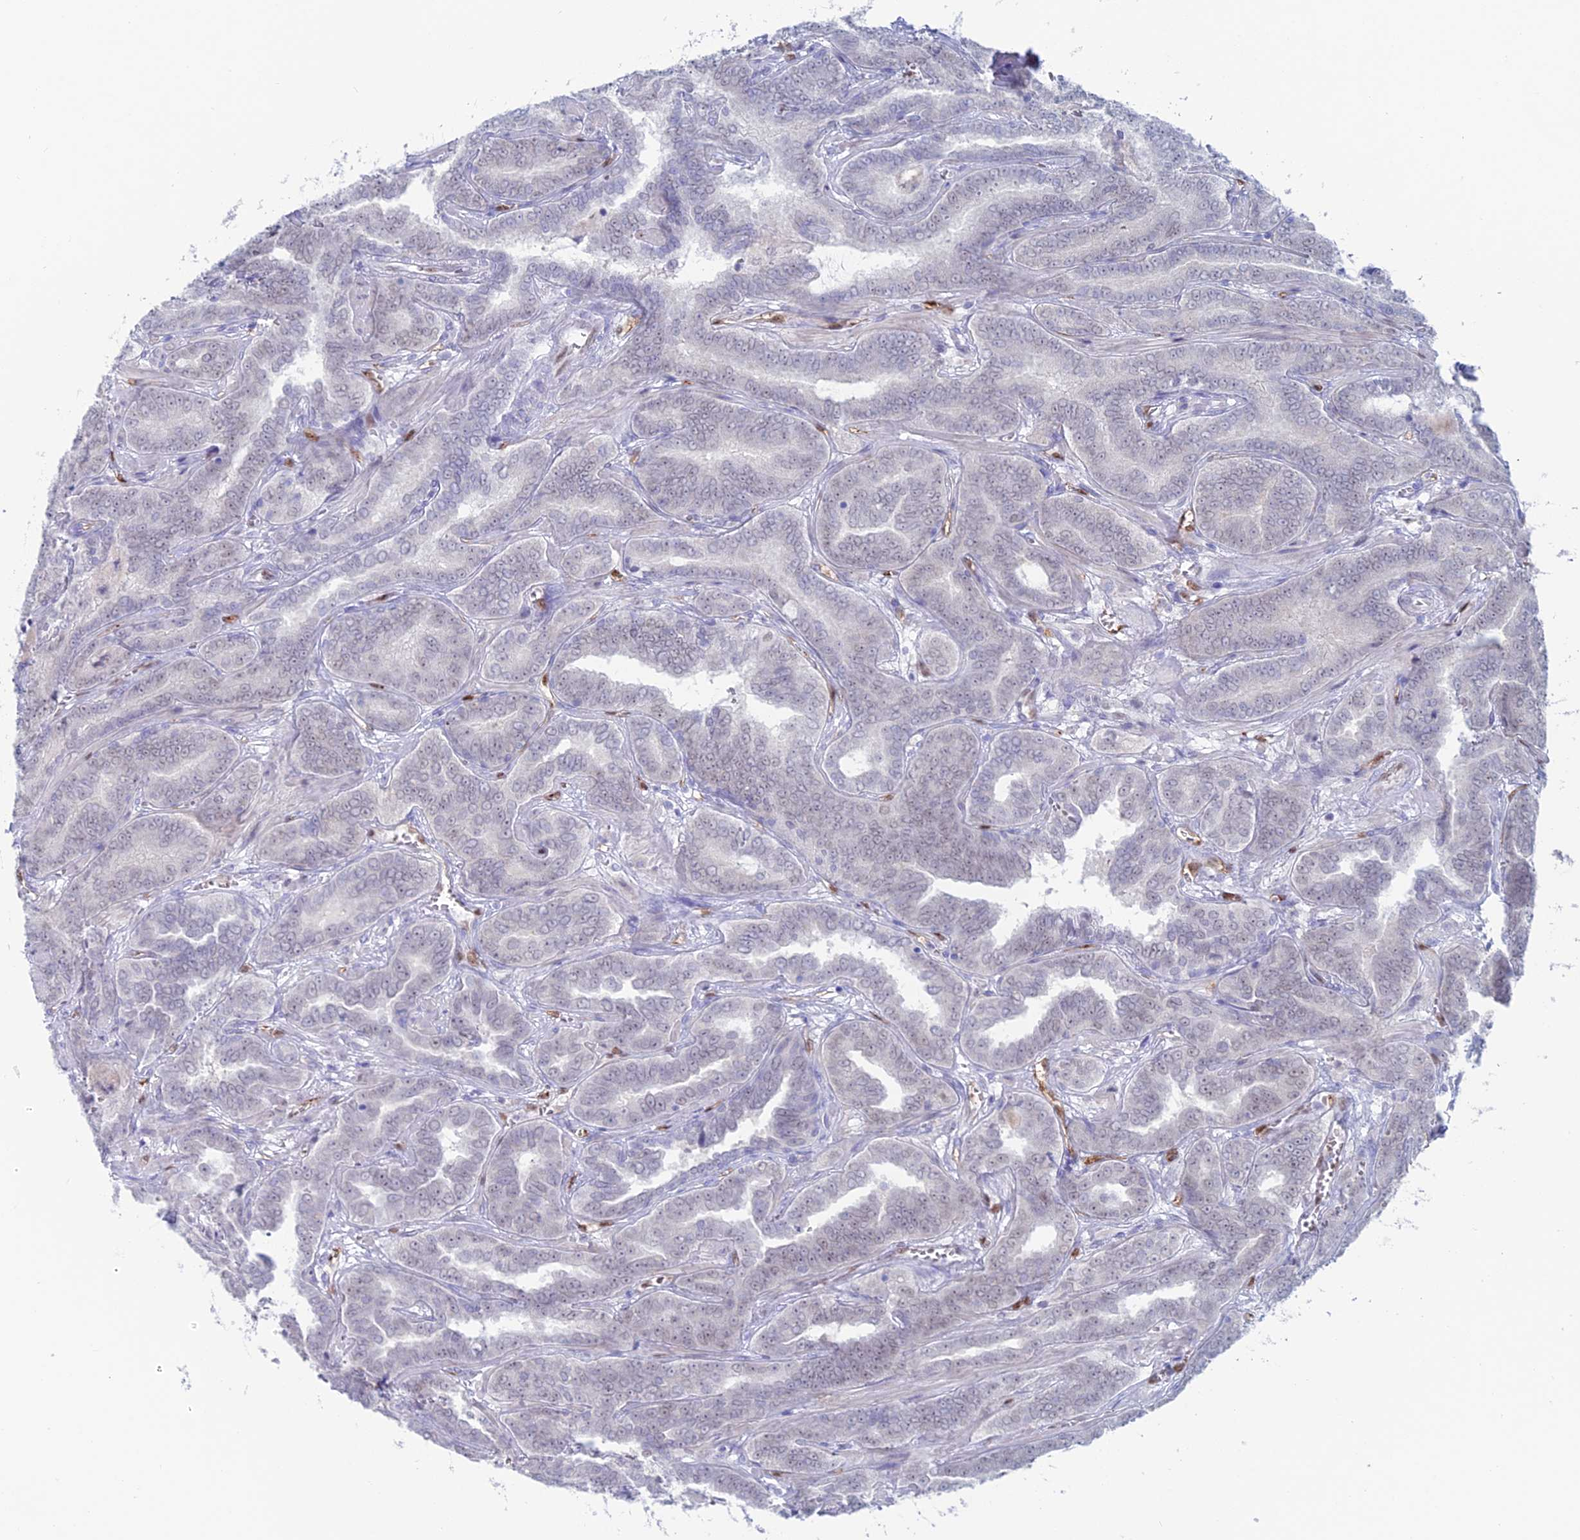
{"staining": {"intensity": "negative", "quantity": "none", "location": "none"}, "tissue": "prostate cancer", "cell_type": "Tumor cells", "image_type": "cancer", "snomed": [{"axis": "morphology", "description": "Adenocarcinoma, High grade"}, {"axis": "topography", "description": "Prostate"}], "caption": "Immunohistochemistry image of neoplastic tissue: human prostate cancer (high-grade adenocarcinoma) stained with DAB exhibits no significant protein positivity in tumor cells.", "gene": "NOL4L", "patient": {"sex": "male", "age": 67}}